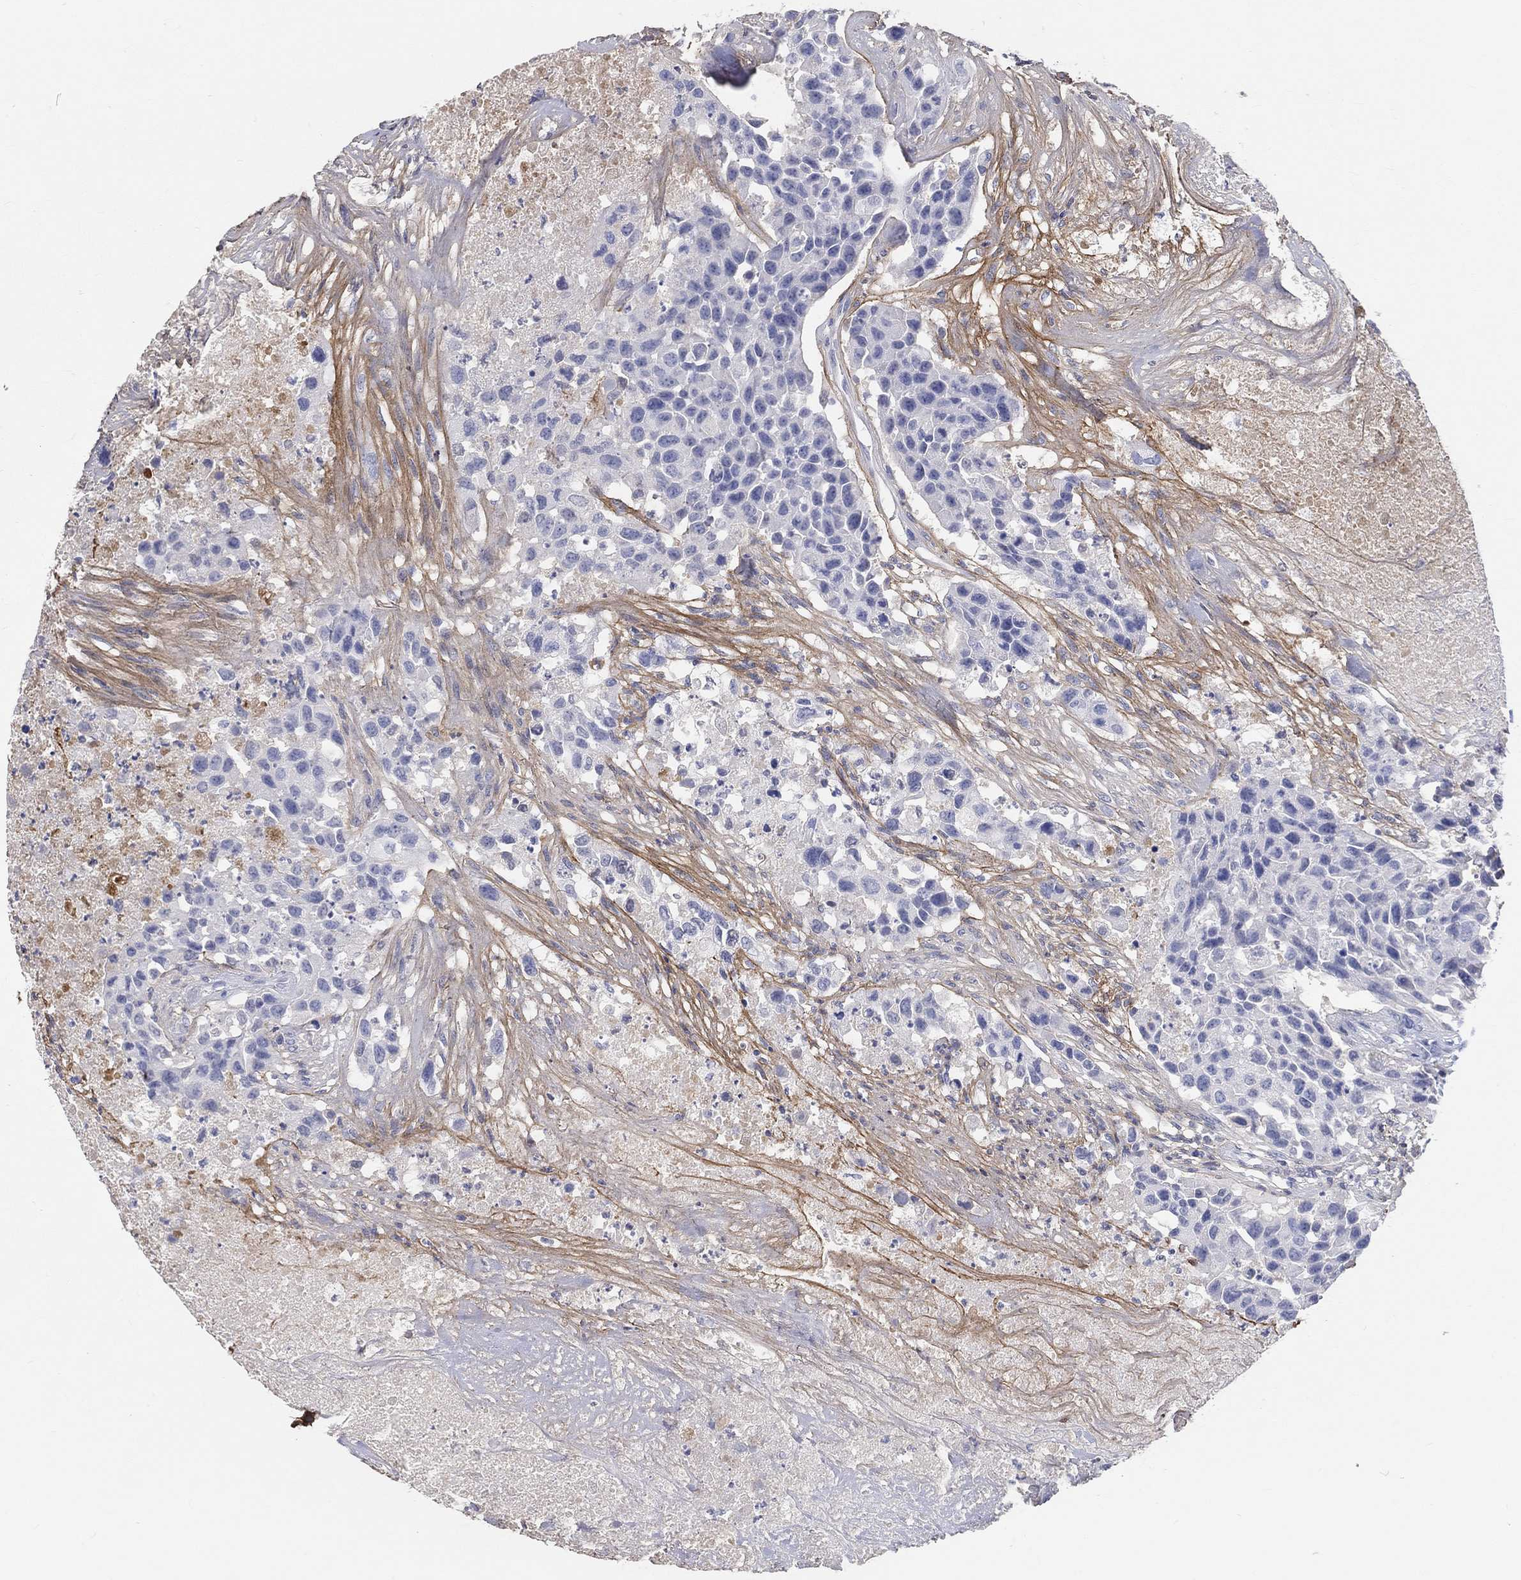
{"staining": {"intensity": "negative", "quantity": "none", "location": "none"}, "tissue": "urothelial cancer", "cell_type": "Tumor cells", "image_type": "cancer", "snomed": [{"axis": "morphology", "description": "Urothelial carcinoma, High grade"}, {"axis": "topography", "description": "Urinary bladder"}], "caption": "Immunohistochemical staining of urothelial cancer exhibits no significant expression in tumor cells.", "gene": "FGF2", "patient": {"sex": "female", "age": 73}}